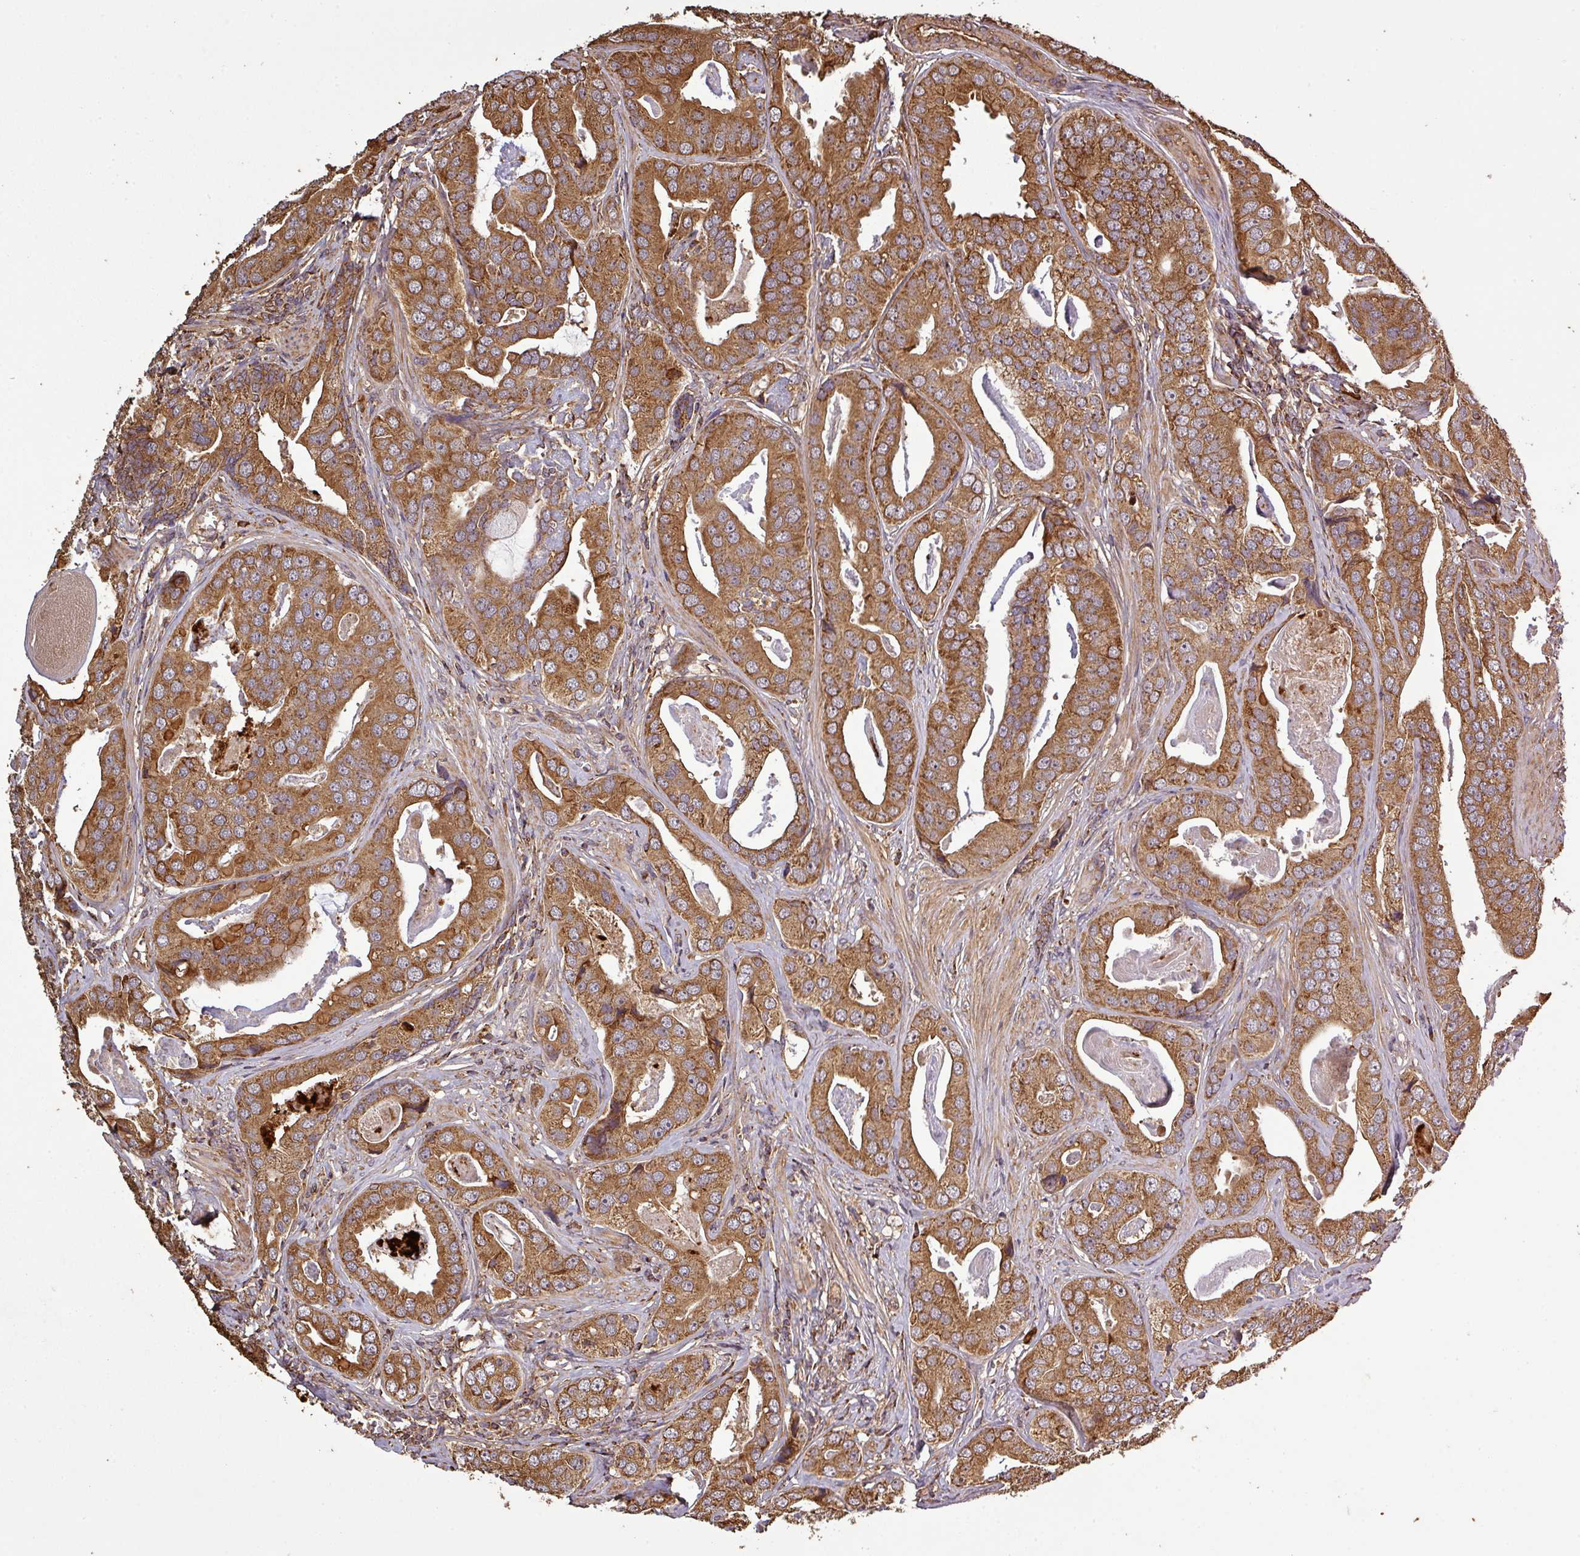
{"staining": {"intensity": "strong", "quantity": ">75%", "location": "cytoplasmic/membranous"}, "tissue": "prostate cancer", "cell_type": "Tumor cells", "image_type": "cancer", "snomed": [{"axis": "morphology", "description": "Adenocarcinoma, High grade"}, {"axis": "topography", "description": "Prostate"}], "caption": "Strong cytoplasmic/membranous protein staining is present in approximately >75% of tumor cells in prostate cancer (high-grade adenocarcinoma).", "gene": "PLEKHM1", "patient": {"sex": "male", "age": 71}}